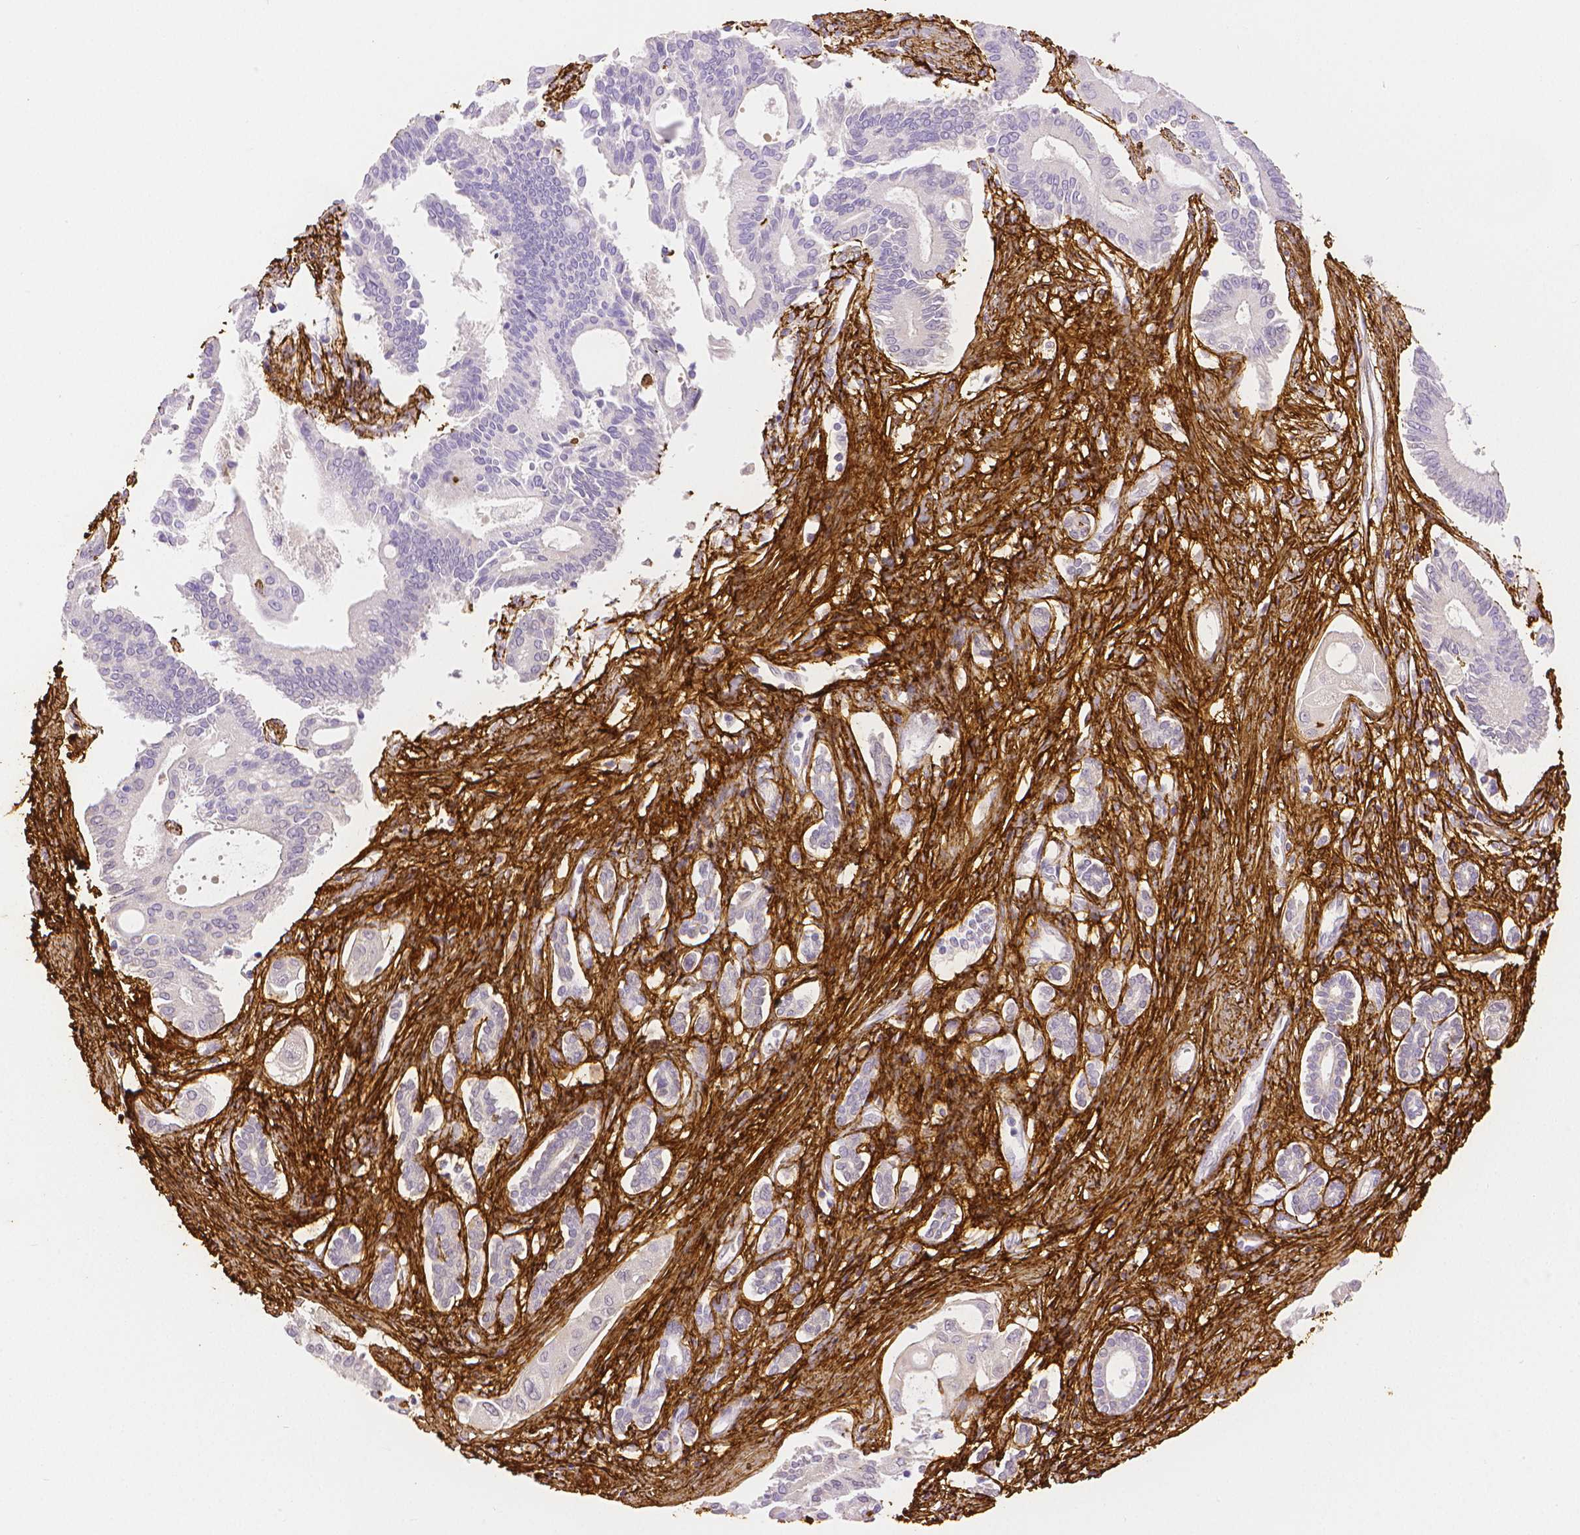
{"staining": {"intensity": "negative", "quantity": "none", "location": "none"}, "tissue": "pancreatic cancer", "cell_type": "Tumor cells", "image_type": "cancer", "snomed": [{"axis": "morphology", "description": "Adenocarcinoma, NOS"}, {"axis": "topography", "description": "Pancreas"}], "caption": "Immunohistochemistry of adenocarcinoma (pancreatic) shows no positivity in tumor cells. (Immunohistochemistry (ihc), brightfield microscopy, high magnification).", "gene": "FBN1", "patient": {"sex": "female", "age": 68}}